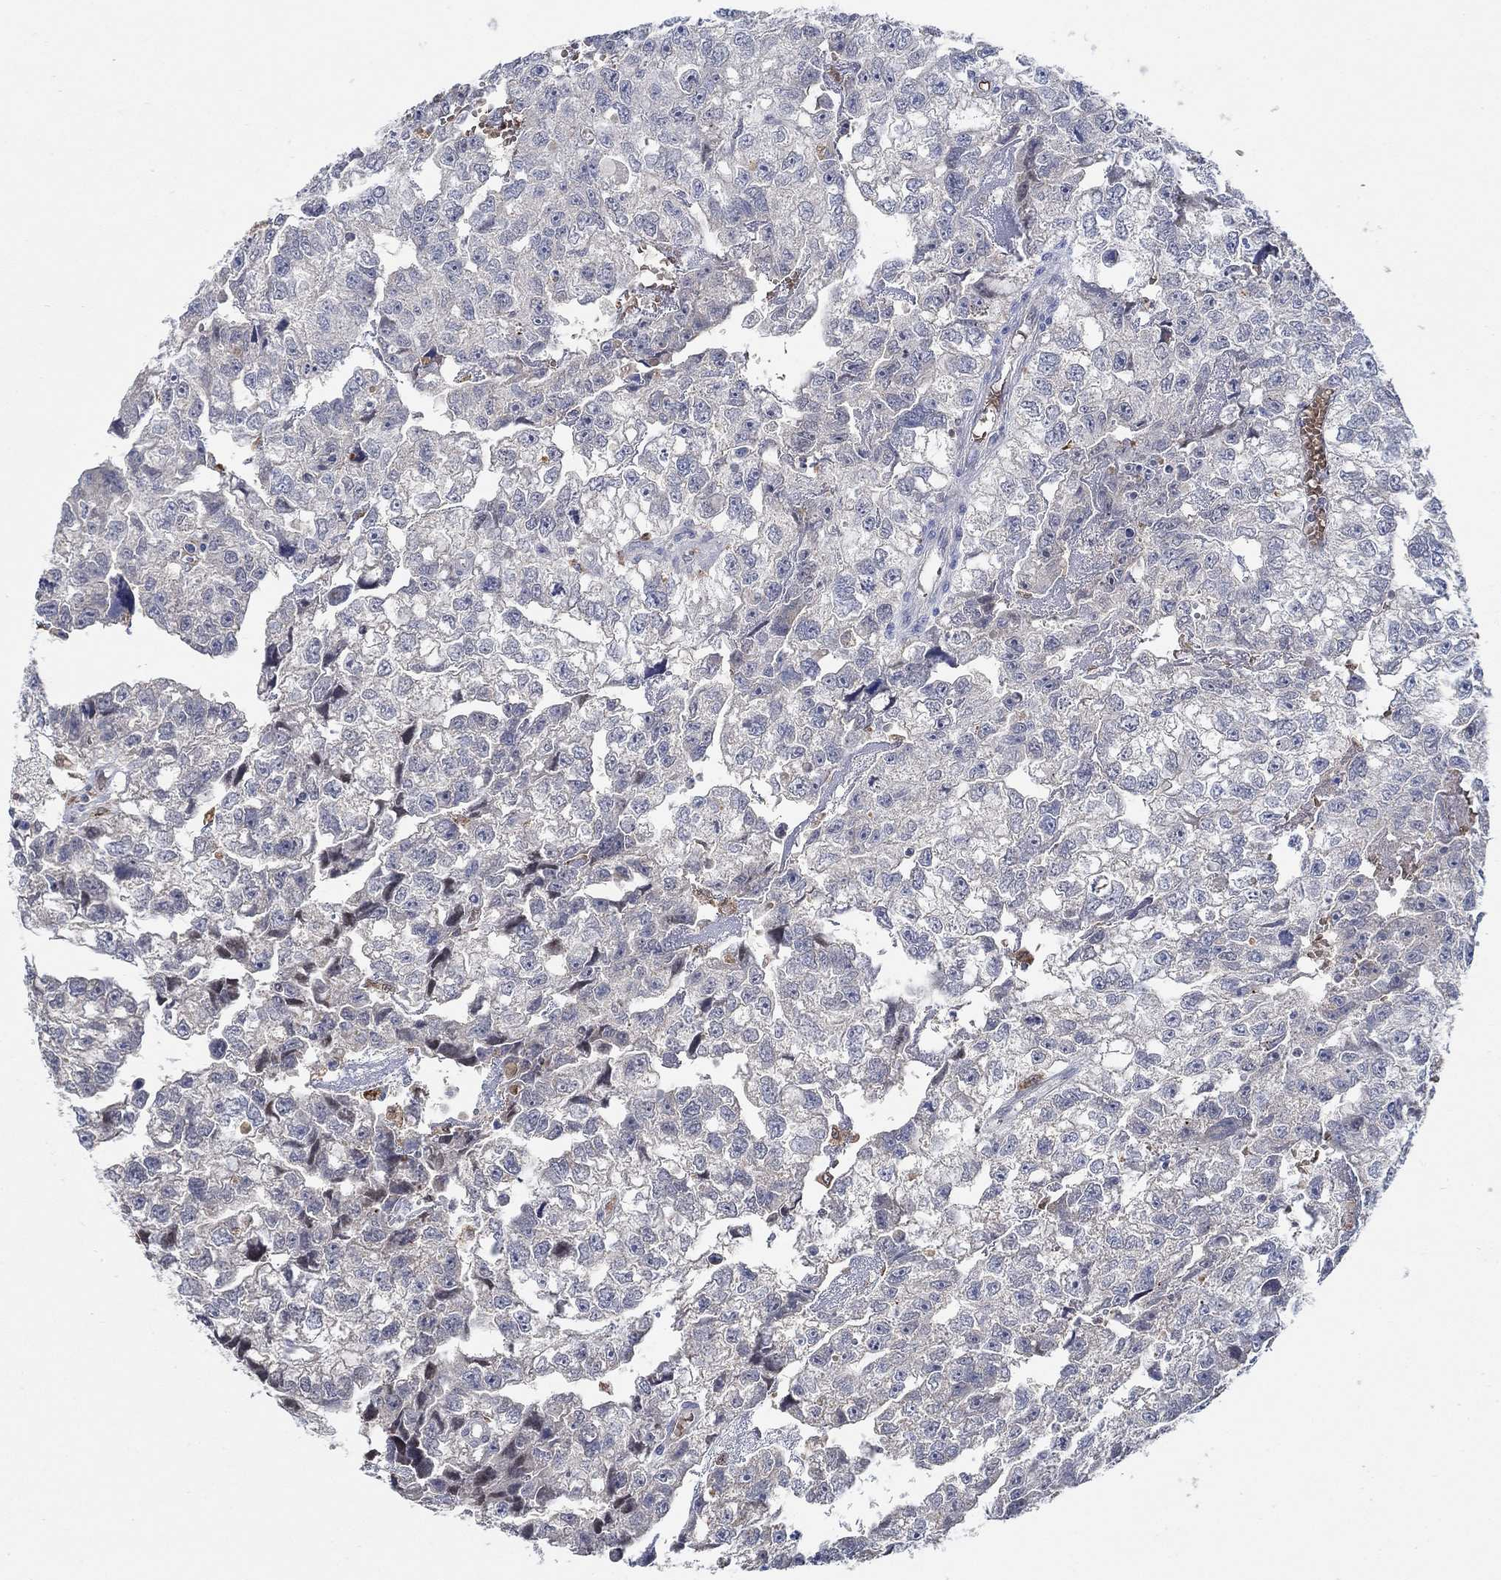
{"staining": {"intensity": "negative", "quantity": "none", "location": "none"}, "tissue": "testis cancer", "cell_type": "Tumor cells", "image_type": "cancer", "snomed": [{"axis": "morphology", "description": "Carcinoma, Embryonal, NOS"}, {"axis": "morphology", "description": "Teratoma, malignant, NOS"}, {"axis": "topography", "description": "Testis"}], "caption": "Protein analysis of testis cancer shows no significant staining in tumor cells.", "gene": "MPP1", "patient": {"sex": "male", "age": 44}}